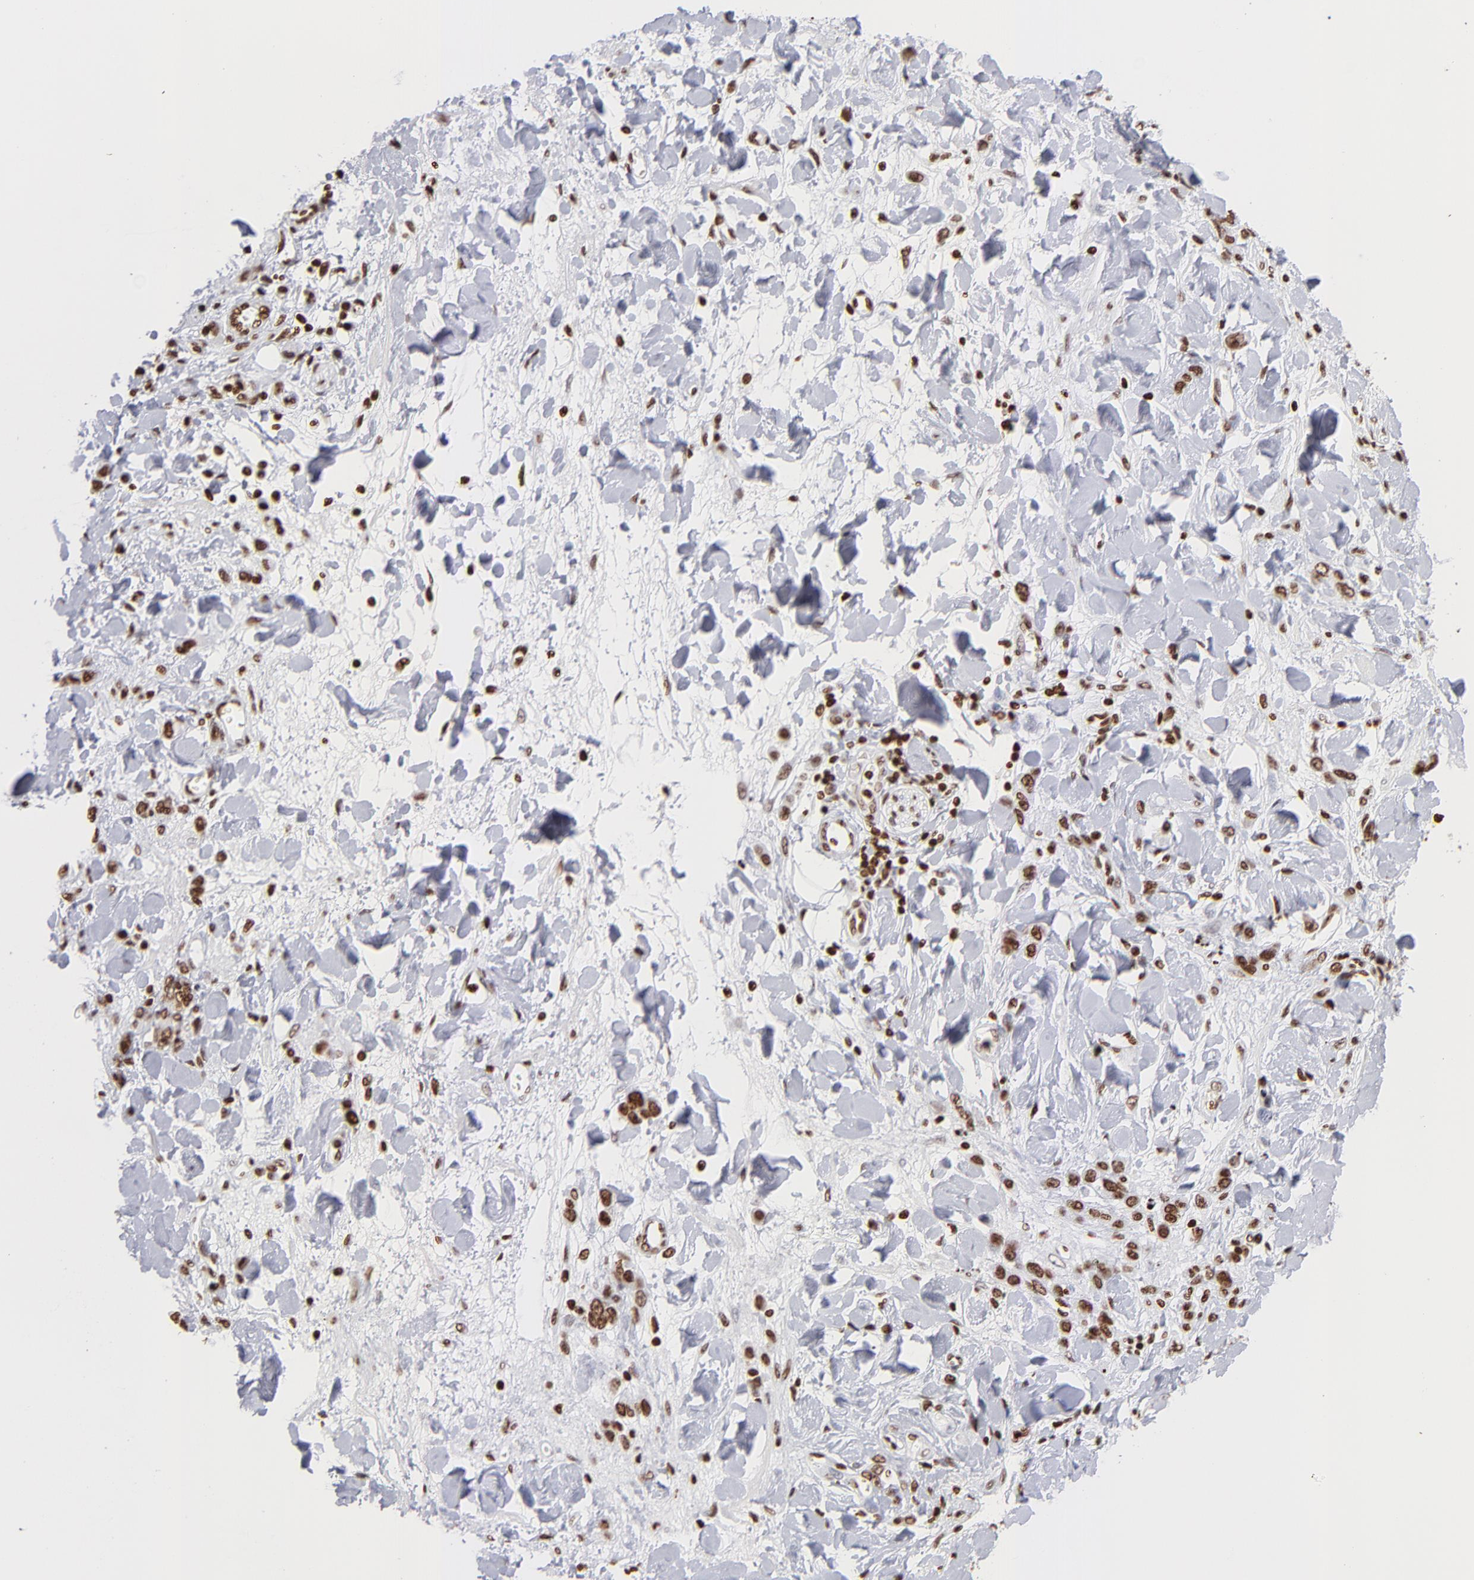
{"staining": {"intensity": "strong", "quantity": ">75%", "location": "nuclear"}, "tissue": "stomach cancer", "cell_type": "Tumor cells", "image_type": "cancer", "snomed": [{"axis": "morphology", "description": "Normal tissue, NOS"}, {"axis": "morphology", "description": "Adenocarcinoma, NOS"}, {"axis": "topography", "description": "Stomach"}], "caption": "Immunohistochemical staining of human stomach cancer (adenocarcinoma) reveals strong nuclear protein positivity in approximately >75% of tumor cells. Using DAB (brown) and hematoxylin (blue) stains, captured at high magnification using brightfield microscopy.", "gene": "RTL4", "patient": {"sex": "male", "age": 82}}